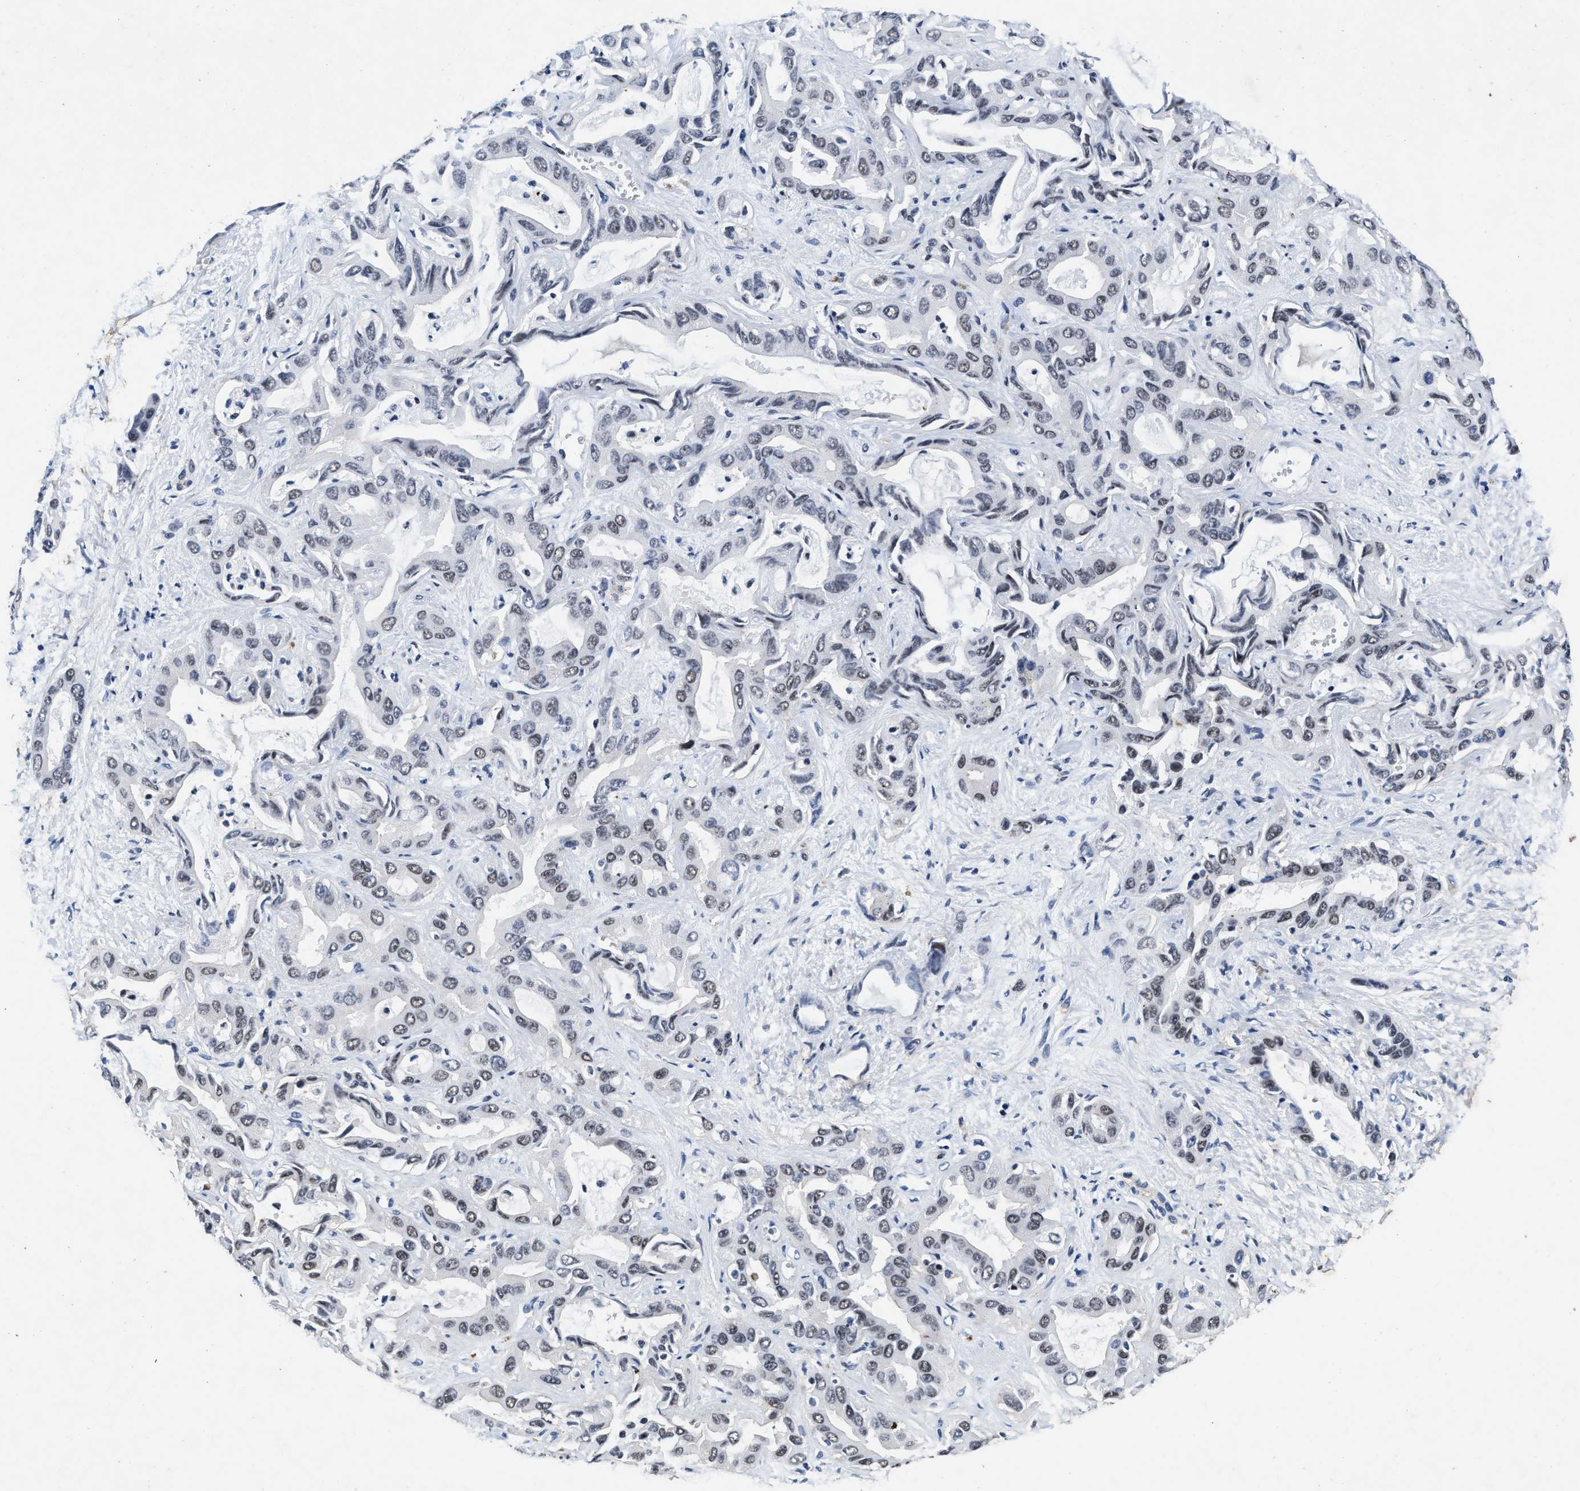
{"staining": {"intensity": "weak", "quantity": "25%-75%", "location": "nuclear"}, "tissue": "liver cancer", "cell_type": "Tumor cells", "image_type": "cancer", "snomed": [{"axis": "morphology", "description": "Cholangiocarcinoma"}, {"axis": "topography", "description": "Liver"}], "caption": "Immunohistochemistry (DAB) staining of cholangiocarcinoma (liver) reveals weak nuclear protein staining in about 25%-75% of tumor cells.", "gene": "ZNF233", "patient": {"sex": "female", "age": 52}}